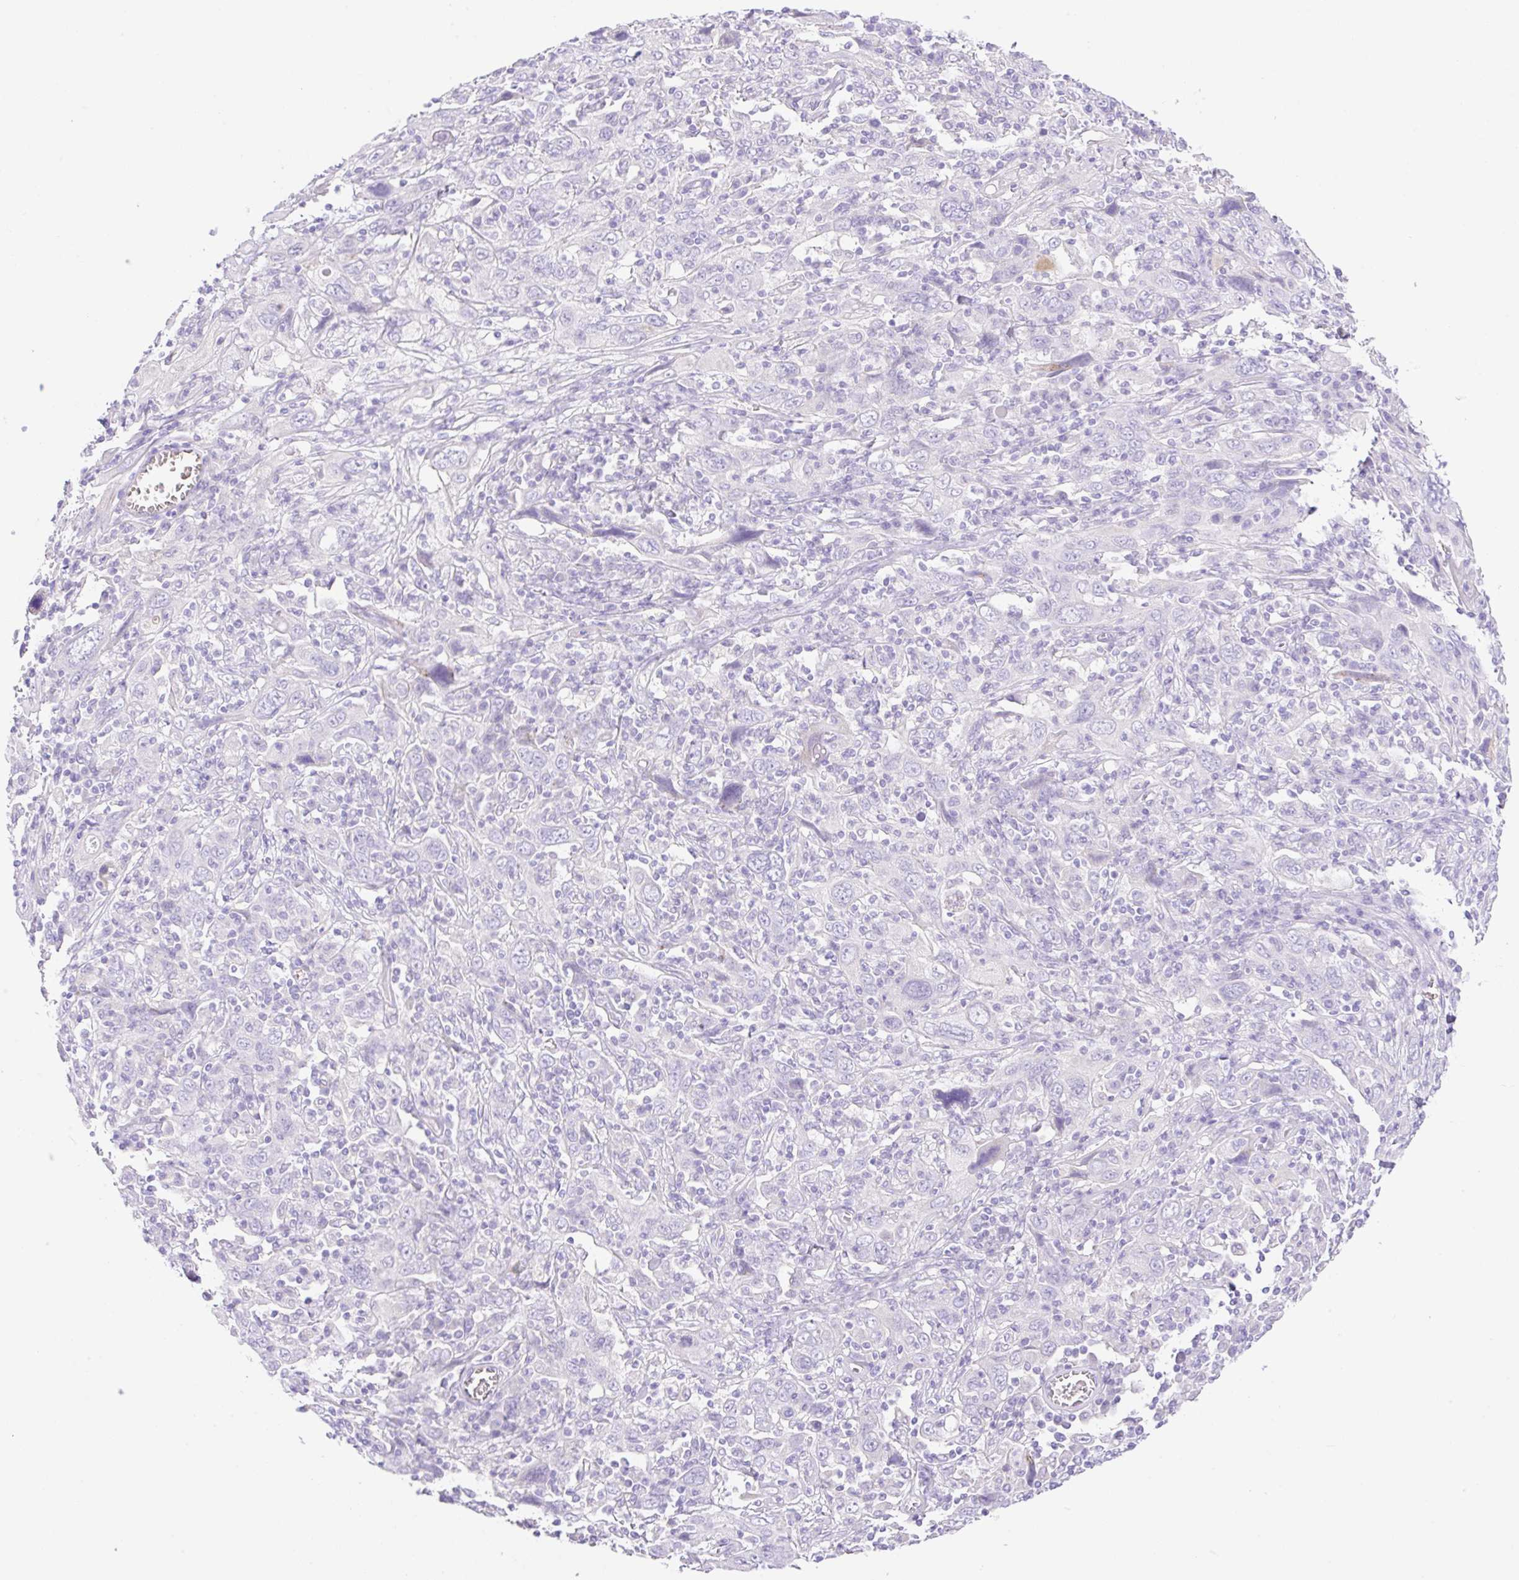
{"staining": {"intensity": "negative", "quantity": "none", "location": "none"}, "tissue": "cervical cancer", "cell_type": "Tumor cells", "image_type": "cancer", "snomed": [{"axis": "morphology", "description": "Squamous cell carcinoma, NOS"}, {"axis": "topography", "description": "Cervix"}], "caption": "DAB immunohistochemical staining of human squamous cell carcinoma (cervical) displays no significant positivity in tumor cells.", "gene": "CDX1", "patient": {"sex": "female", "age": 46}}